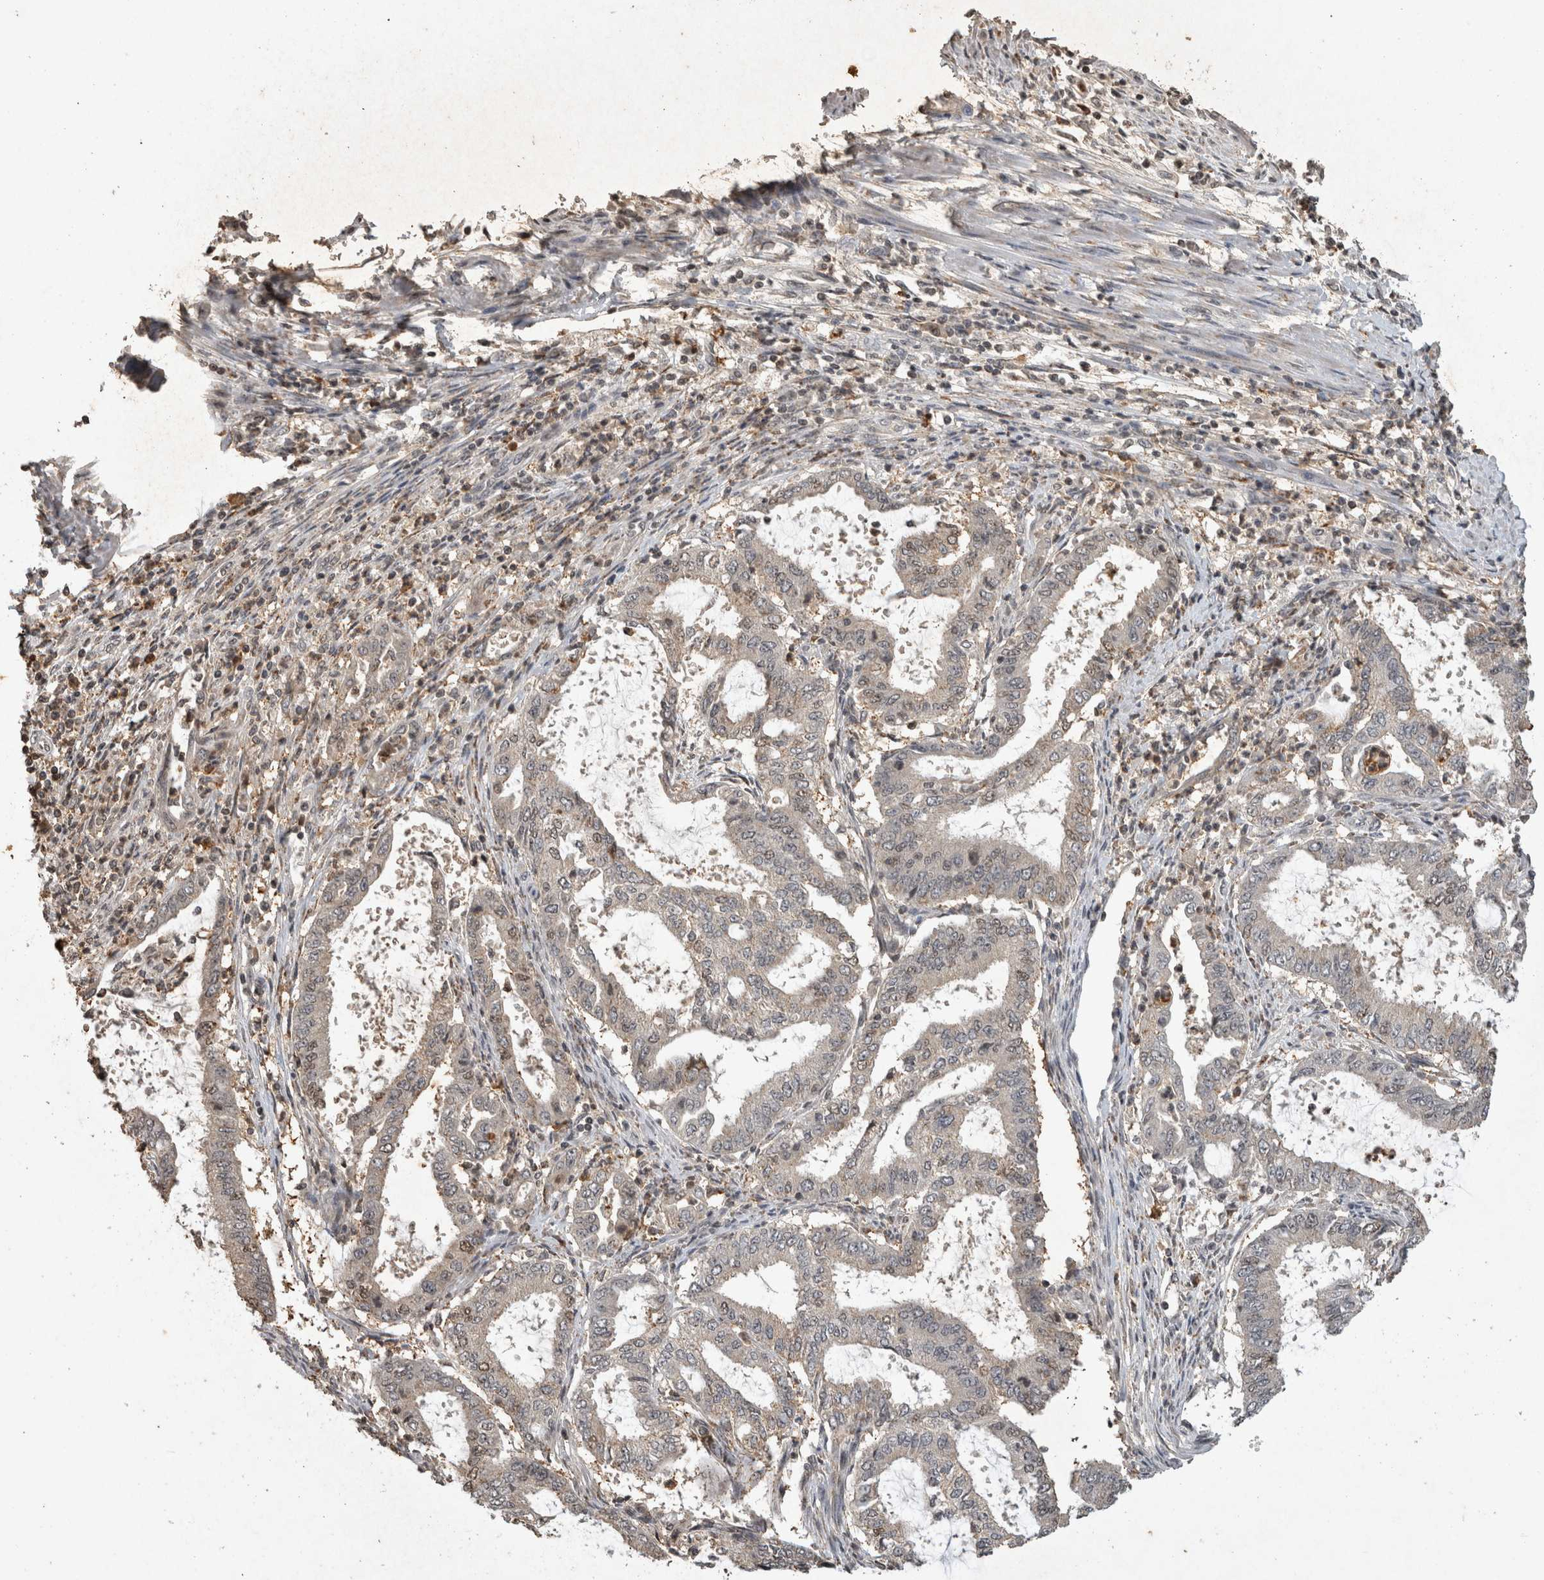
{"staining": {"intensity": "negative", "quantity": "none", "location": "none"}, "tissue": "endometrial cancer", "cell_type": "Tumor cells", "image_type": "cancer", "snomed": [{"axis": "morphology", "description": "Adenocarcinoma, NOS"}, {"axis": "topography", "description": "Endometrium"}], "caption": "The micrograph displays no significant positivity in tumor cells of endometrial adenocarcinoma.", "gene": "HRK", "patient": {"sex": "female", "age": 51}}